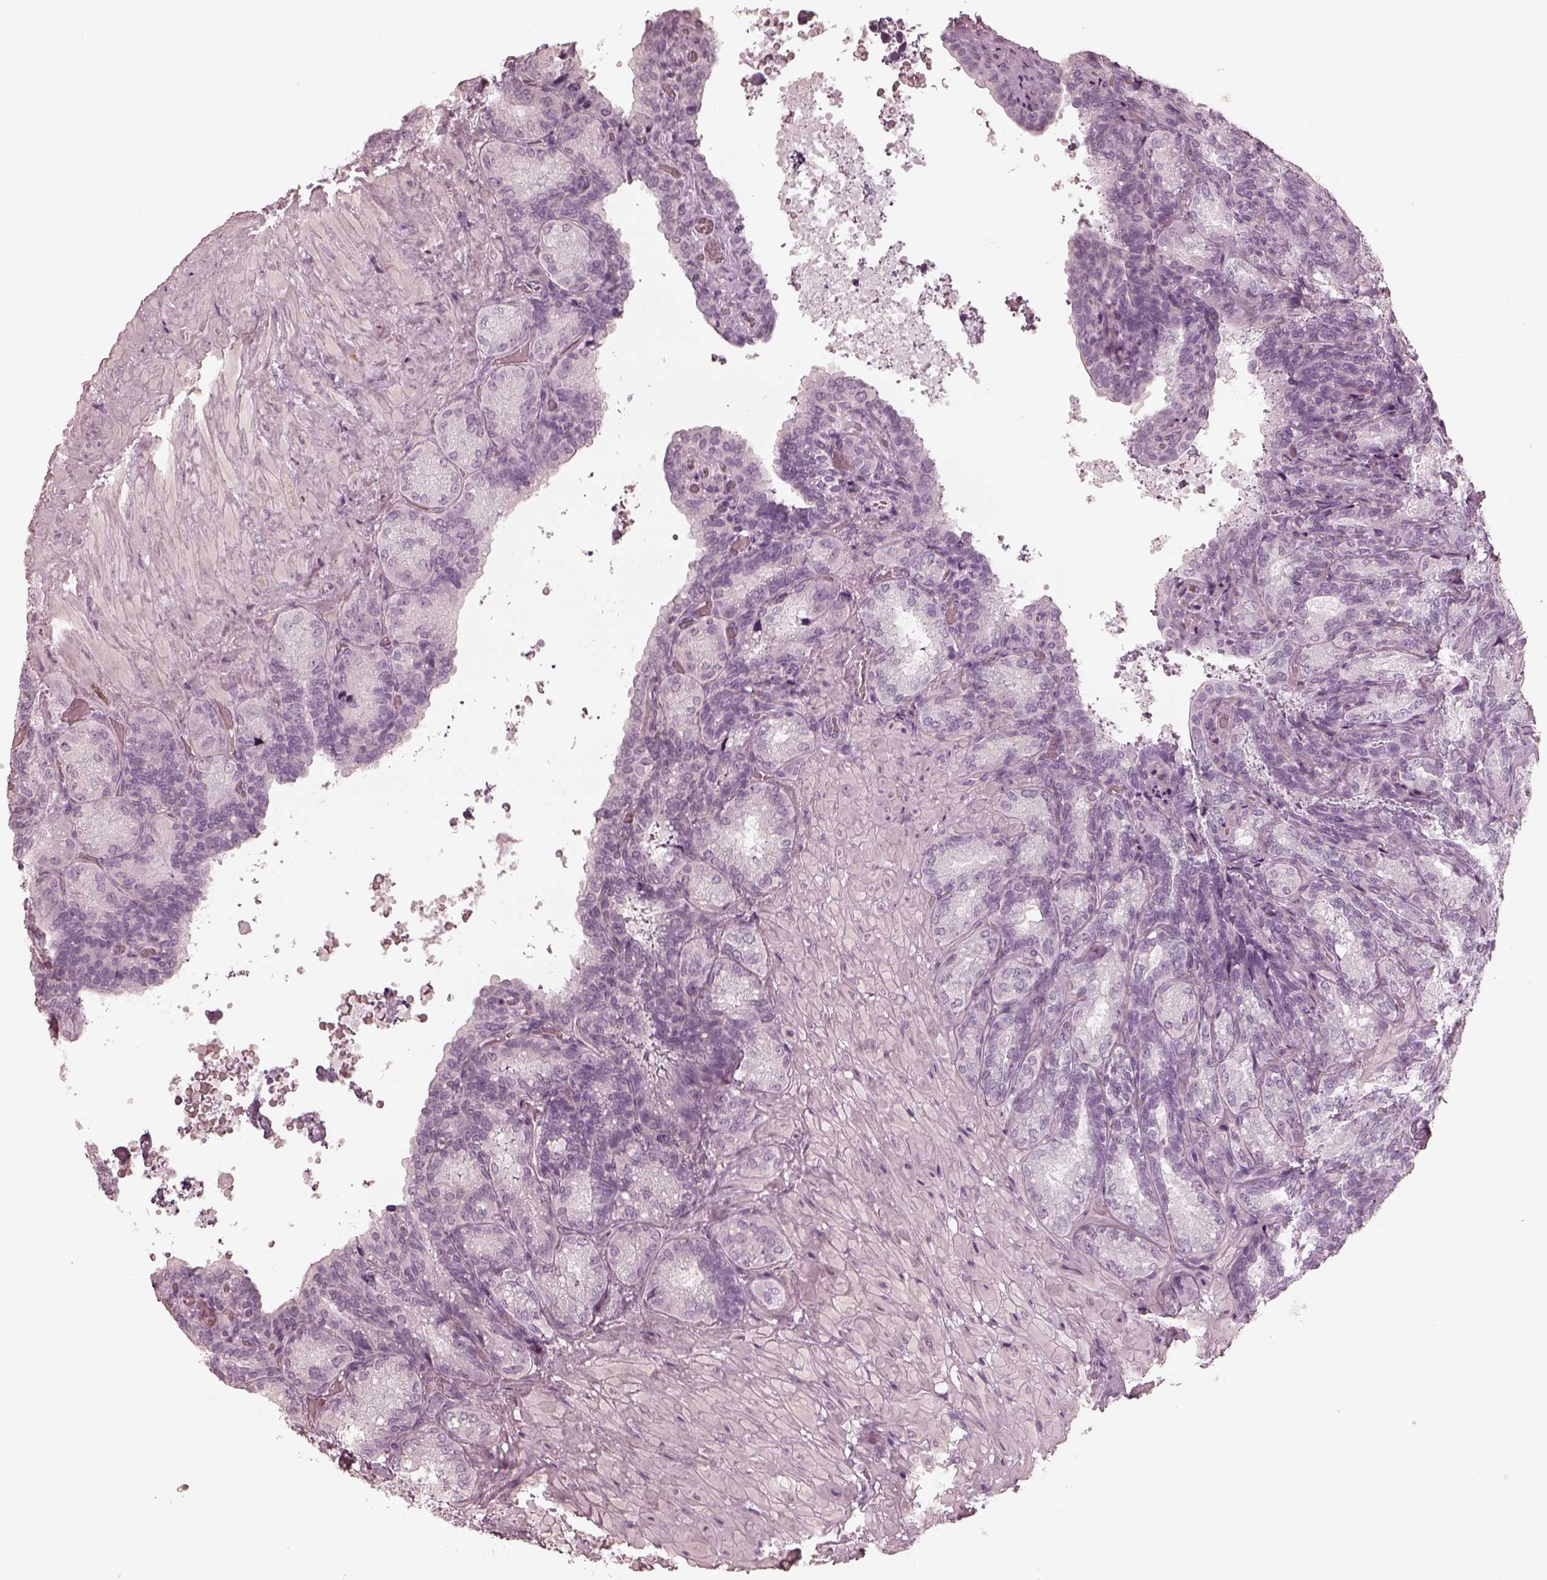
{"staining": {"intensity": "negative", "quantity": "none", "location": "none"}, "tissue": "seminal vesicle", "cell_type": "Glandular cells", "image_type": "normal", "snomed": [{"axis": "morphology", "description": "Normal tissue, NOS"}, {"axis": "topography", "description": "Seminal veicle"}], "caption": "Unremarkable seminal vesicle was stained to show a protein in brown. There is no significant expression in glandular cells.", "gene": "CALR3", "patient": {"sex": "male", "age": 68}}